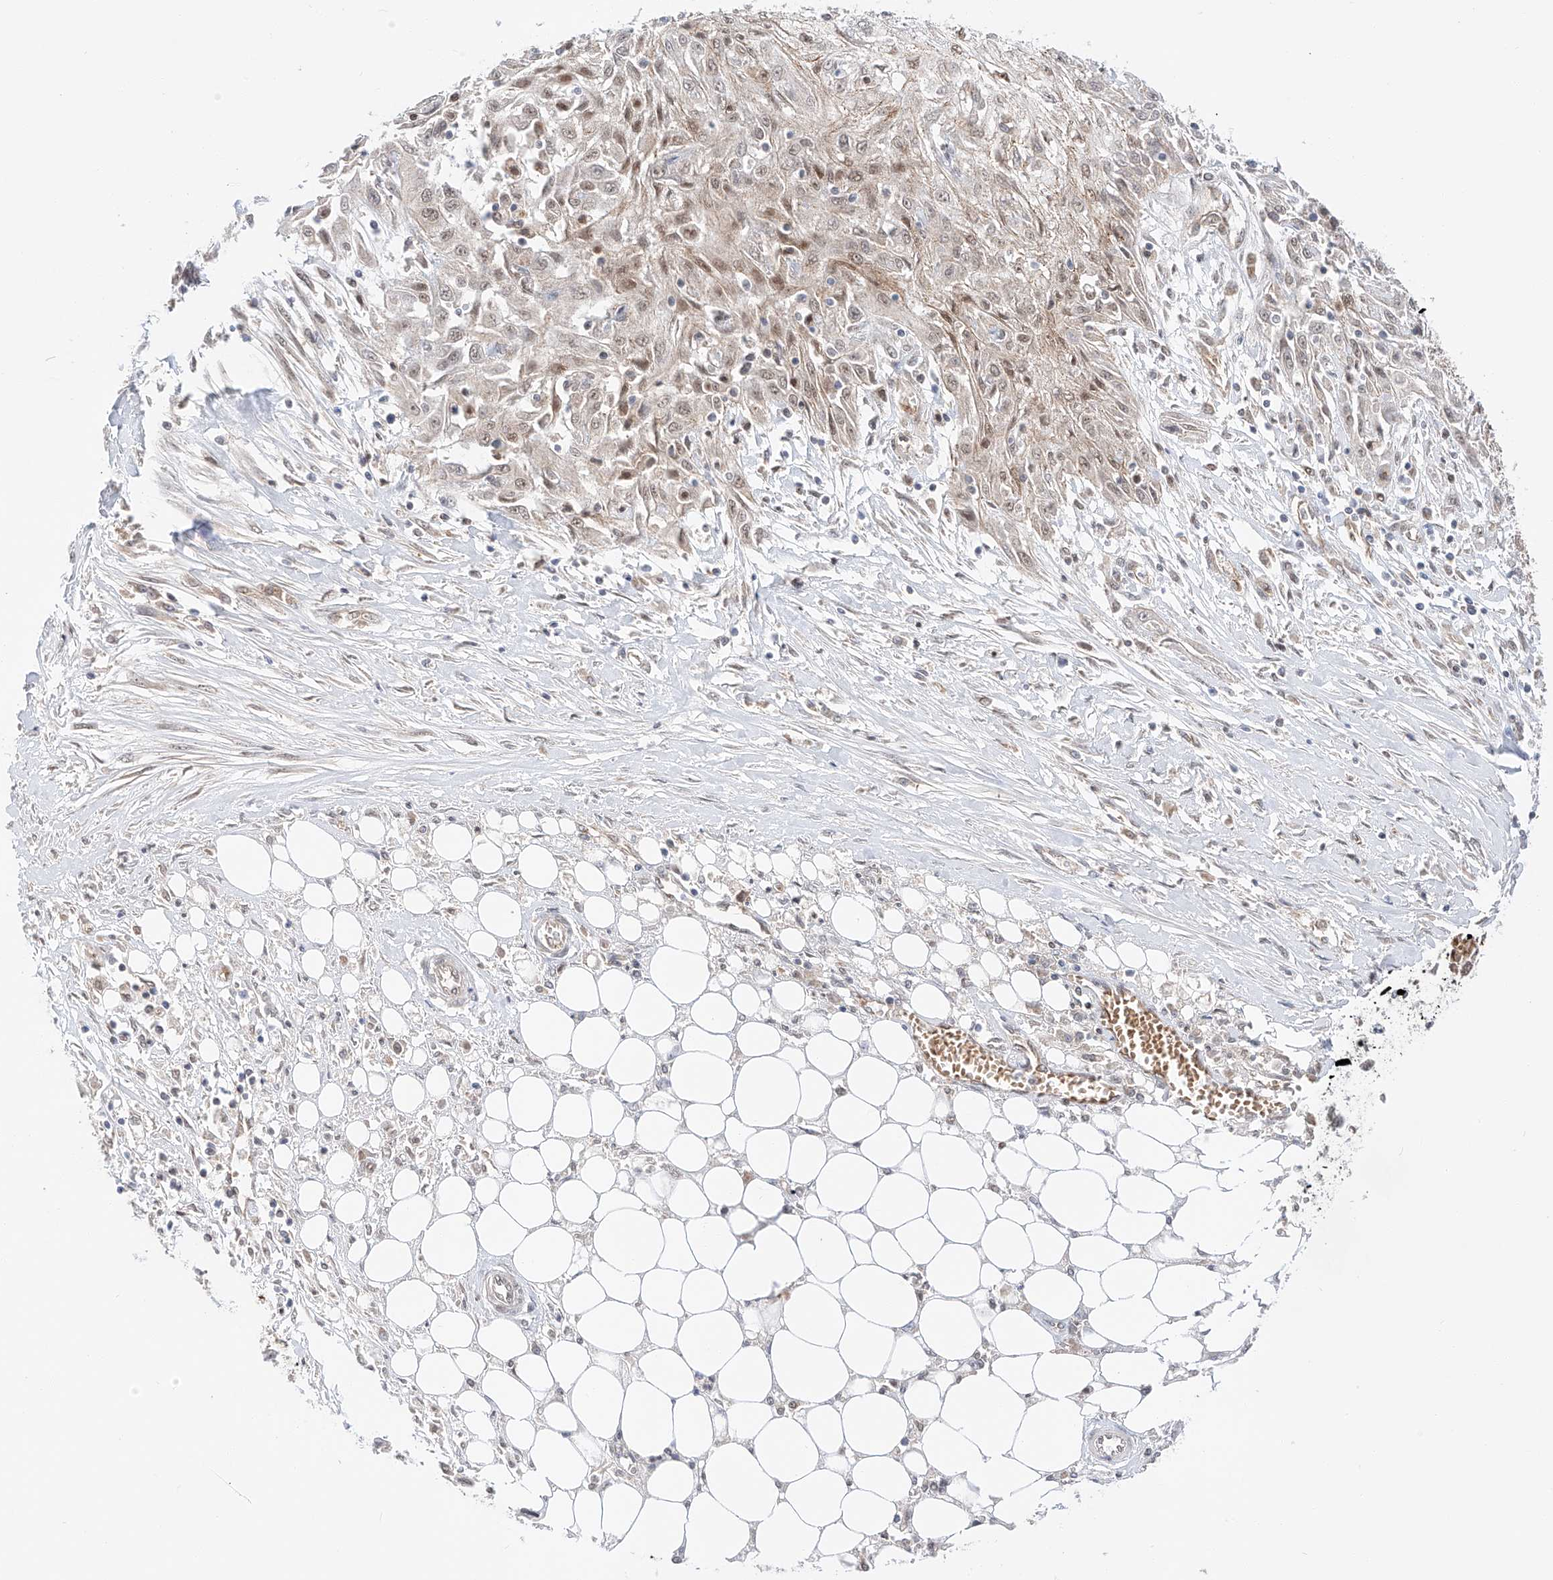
{"staining": {"intensity": "weak", "quantity": "25%-75%", "location": "nuclear"}, "tissue": "skin cancer", "cell_type": "Tumor cells", "image_type": "cancer", "snomed": [{"axis": "morphology", "description": "Squamous cell carcinoma, NOS"}, {"axis": "morphology", "description": "Squamous cell carcinoma, metastatic, NOS"}, {"axis": "topography", "description": "Skin"}, {"axis": "topography", "description": "Lymph node"}], "caption": "Brown immunohistochemical staining in metastatic squamous cell carcinoma (skin) demonstrates weak nuclear staining in approximately 25%-75% of tumor cells. (Brightfield microscopy of DAB IHC at high magnification).", "gene": "POGK", "patient": {"sex": "male", "age": 75}}